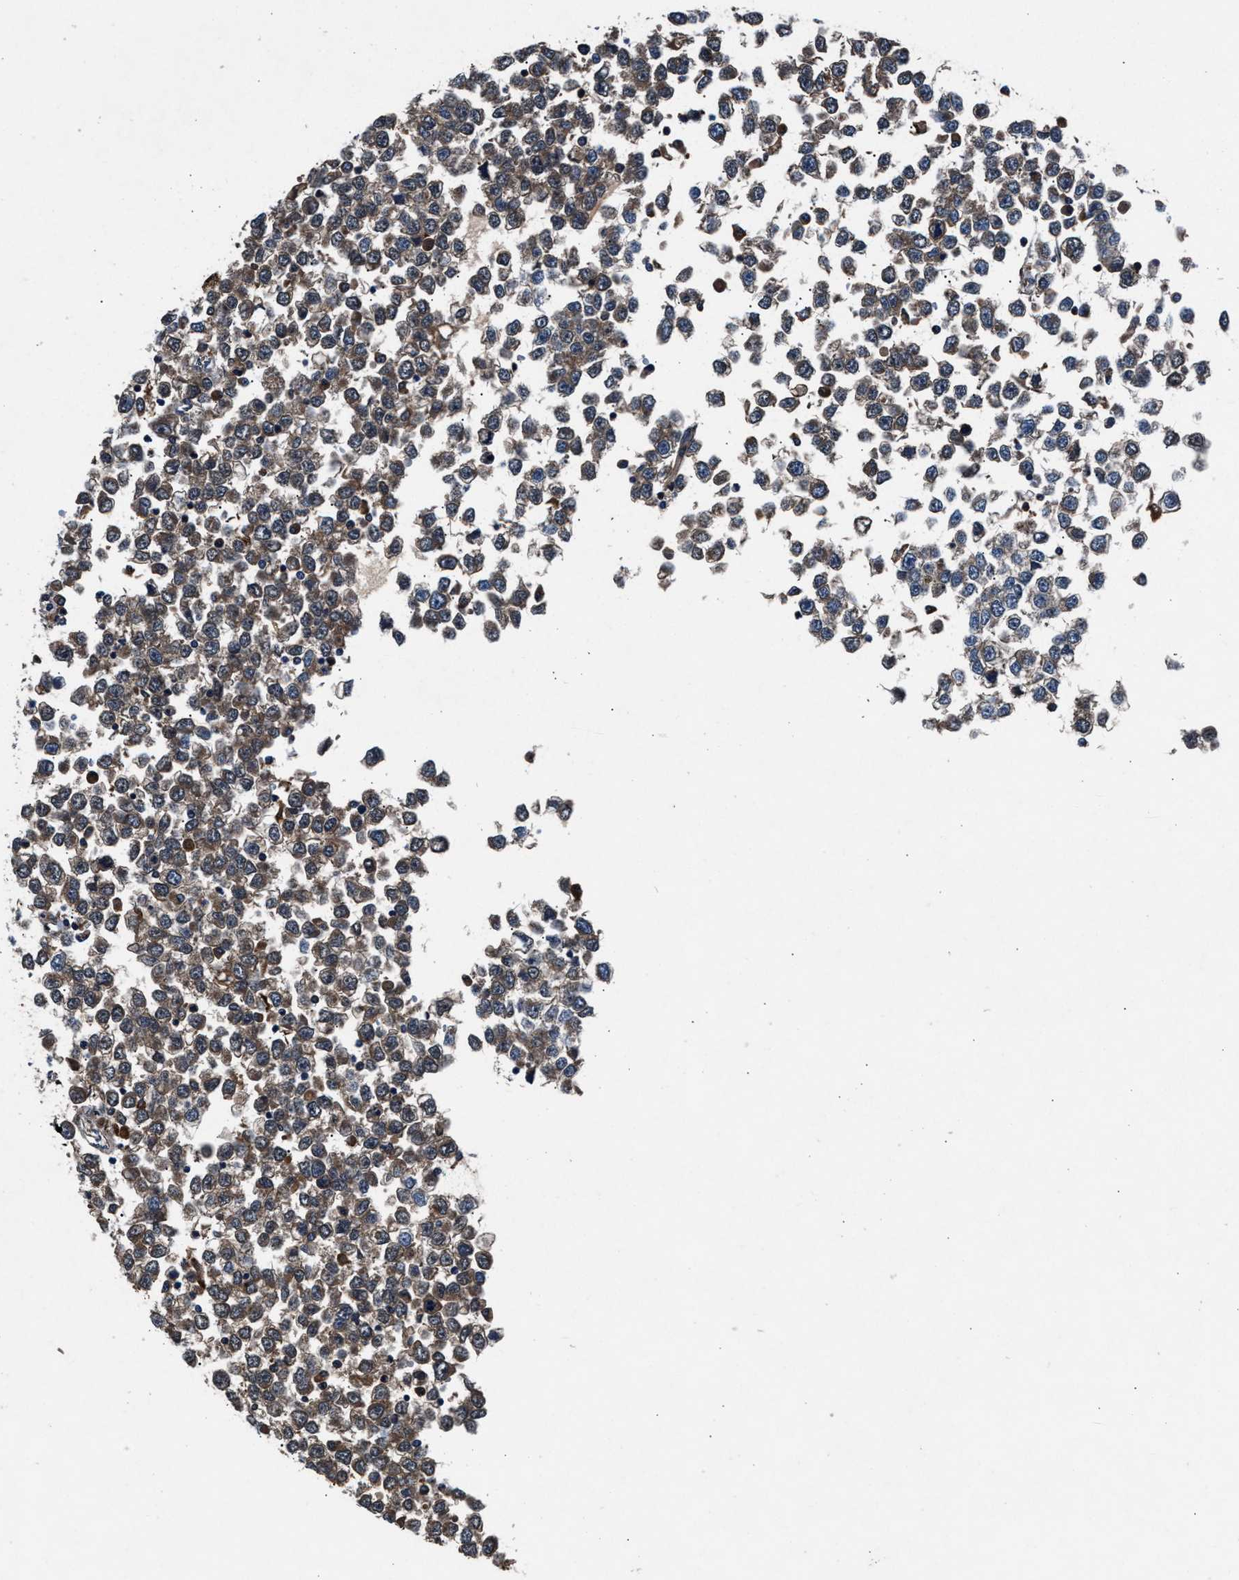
{"staining": {"intensity": "weak", "quantity": ">75%", "location": "cytoplasmic/membranous"}, "tissue": "testis cancer", "cell_type": "Tumor cells", "image_type": "cancer", "snomed": [{"axis": "morphology", "description": "Seminoma, NOS"}, {"axis": "topography", "description": "Testis"}], "caption": "Testis seminoma was stained to show a protein in brown. There is low levels of weak cytoplasmic/membranous staining in about >75% of tumor cells. Ihc stains the protein of interest in brown and the nuclei are stained blue.", "gene": "FAM221A", "patient": {"sex": "male", "age": 65}}